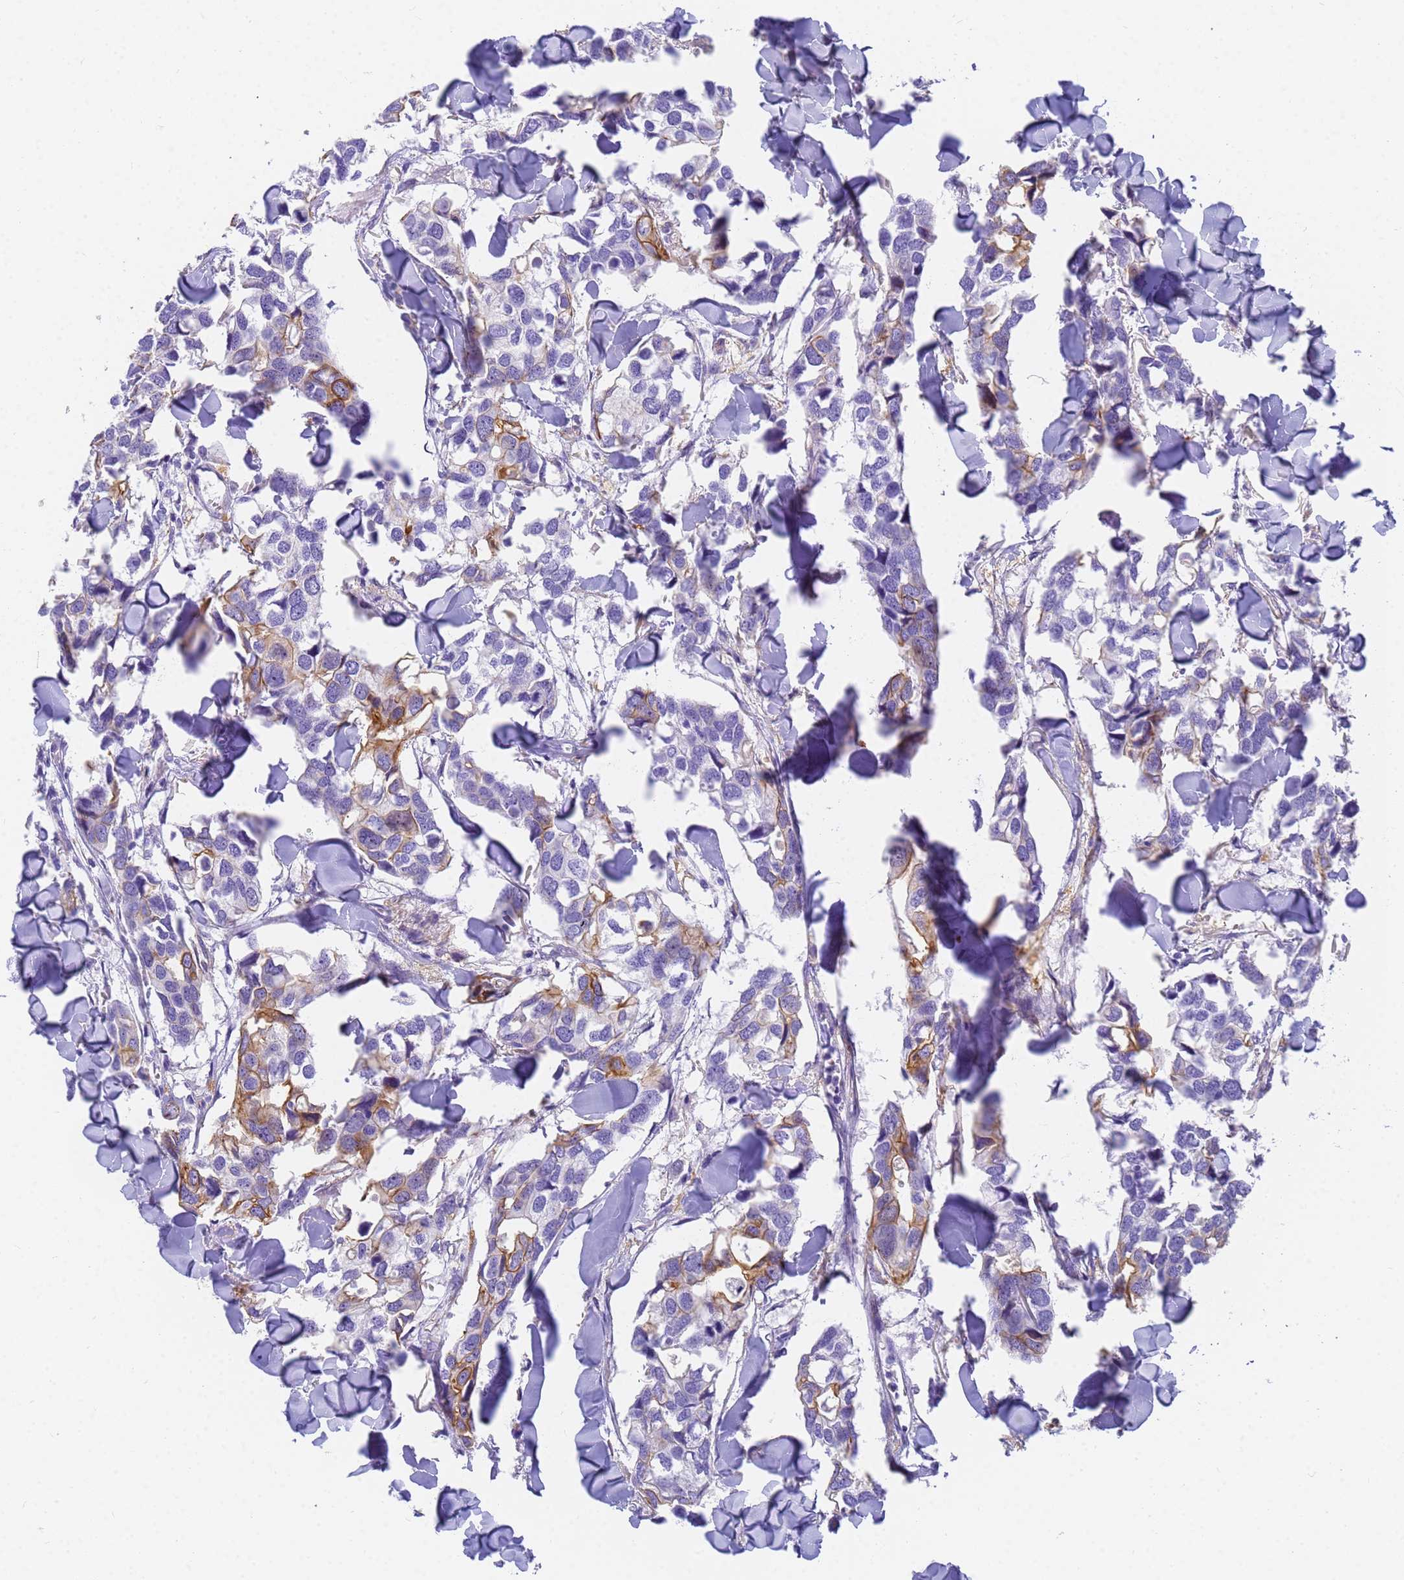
{"staining": {"intensity": "negative", "quantity": "none", "location": "none"}, "tissue": "breast cancer", "cell_type": "Tumor cells", "image_type": "cancer", "snomed": [{"axis": "morphology", "description": "Duct carcinoma"}, {"axis": "topography", "description": "Breast"}], "caption": "Breast cancer (intraductal carcinoma) was stained to show a protein in brown. There is no significant staining in tumor cells. (Stains: DAB (3,3'-diaminobenzidine) IHC with hematoxylin counter stain, Microscopy: brightfield microscopy at high magnification).", "gene": "MVB12A", "patient": {"sex": "female", "age": 83}}